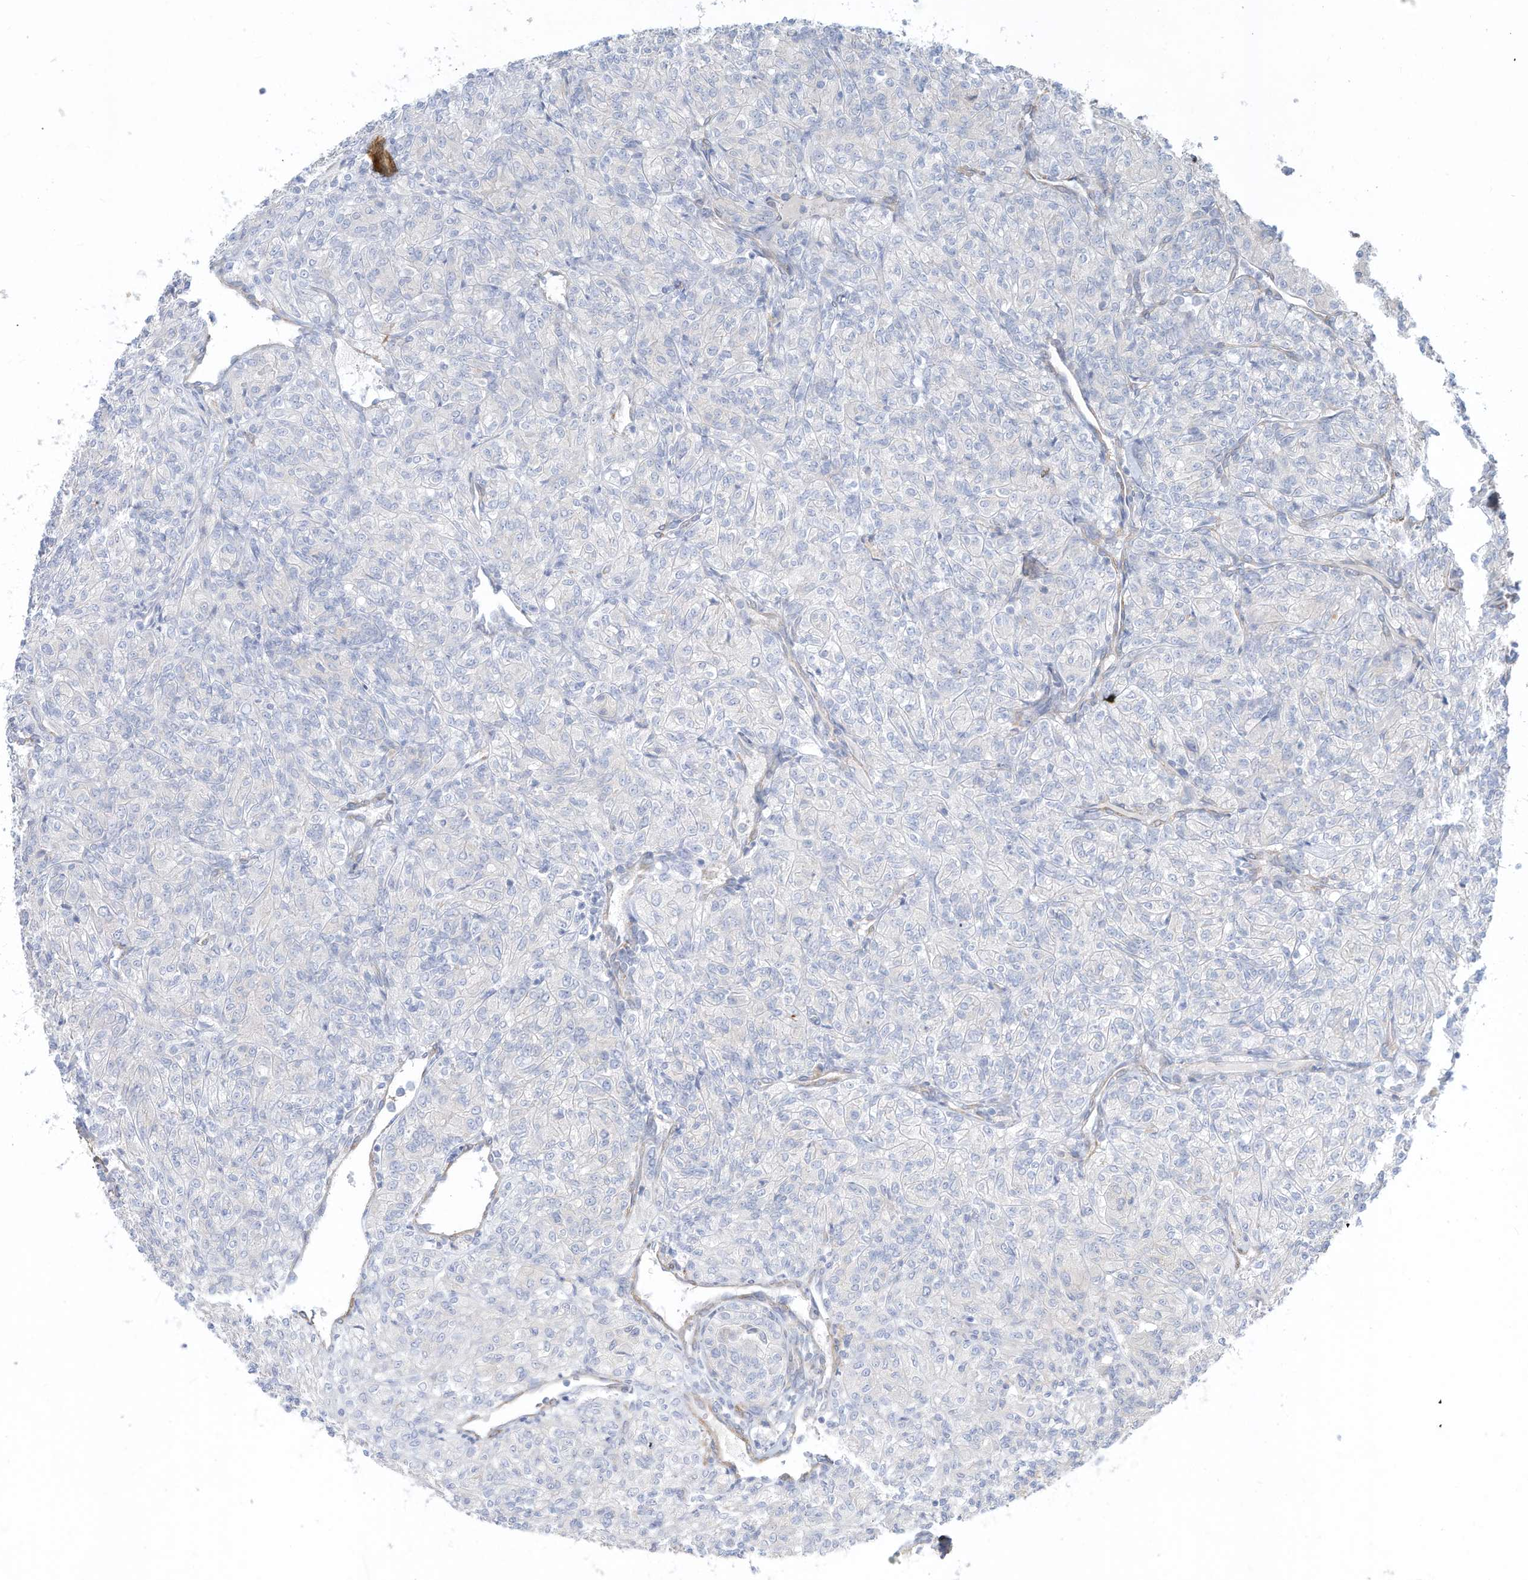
{"staining": {"intensity": "negative", "quantity": "none", "location": "none"}, "tissue": "renal cancer", "cell_type": "Tumor cells", "image_type": "cancer", "snomed": [{"axis": "morphology", "description": "Adenocarcinoma, NOS"}, {"axis": "topography", "description": "Kidney"}], "caption": "The image demonstrates no significant staining in tumor cells of adenocarcinoma (renal).", "gene": "SLC17A7", "patient": {"sex": "male", "age": 77}}